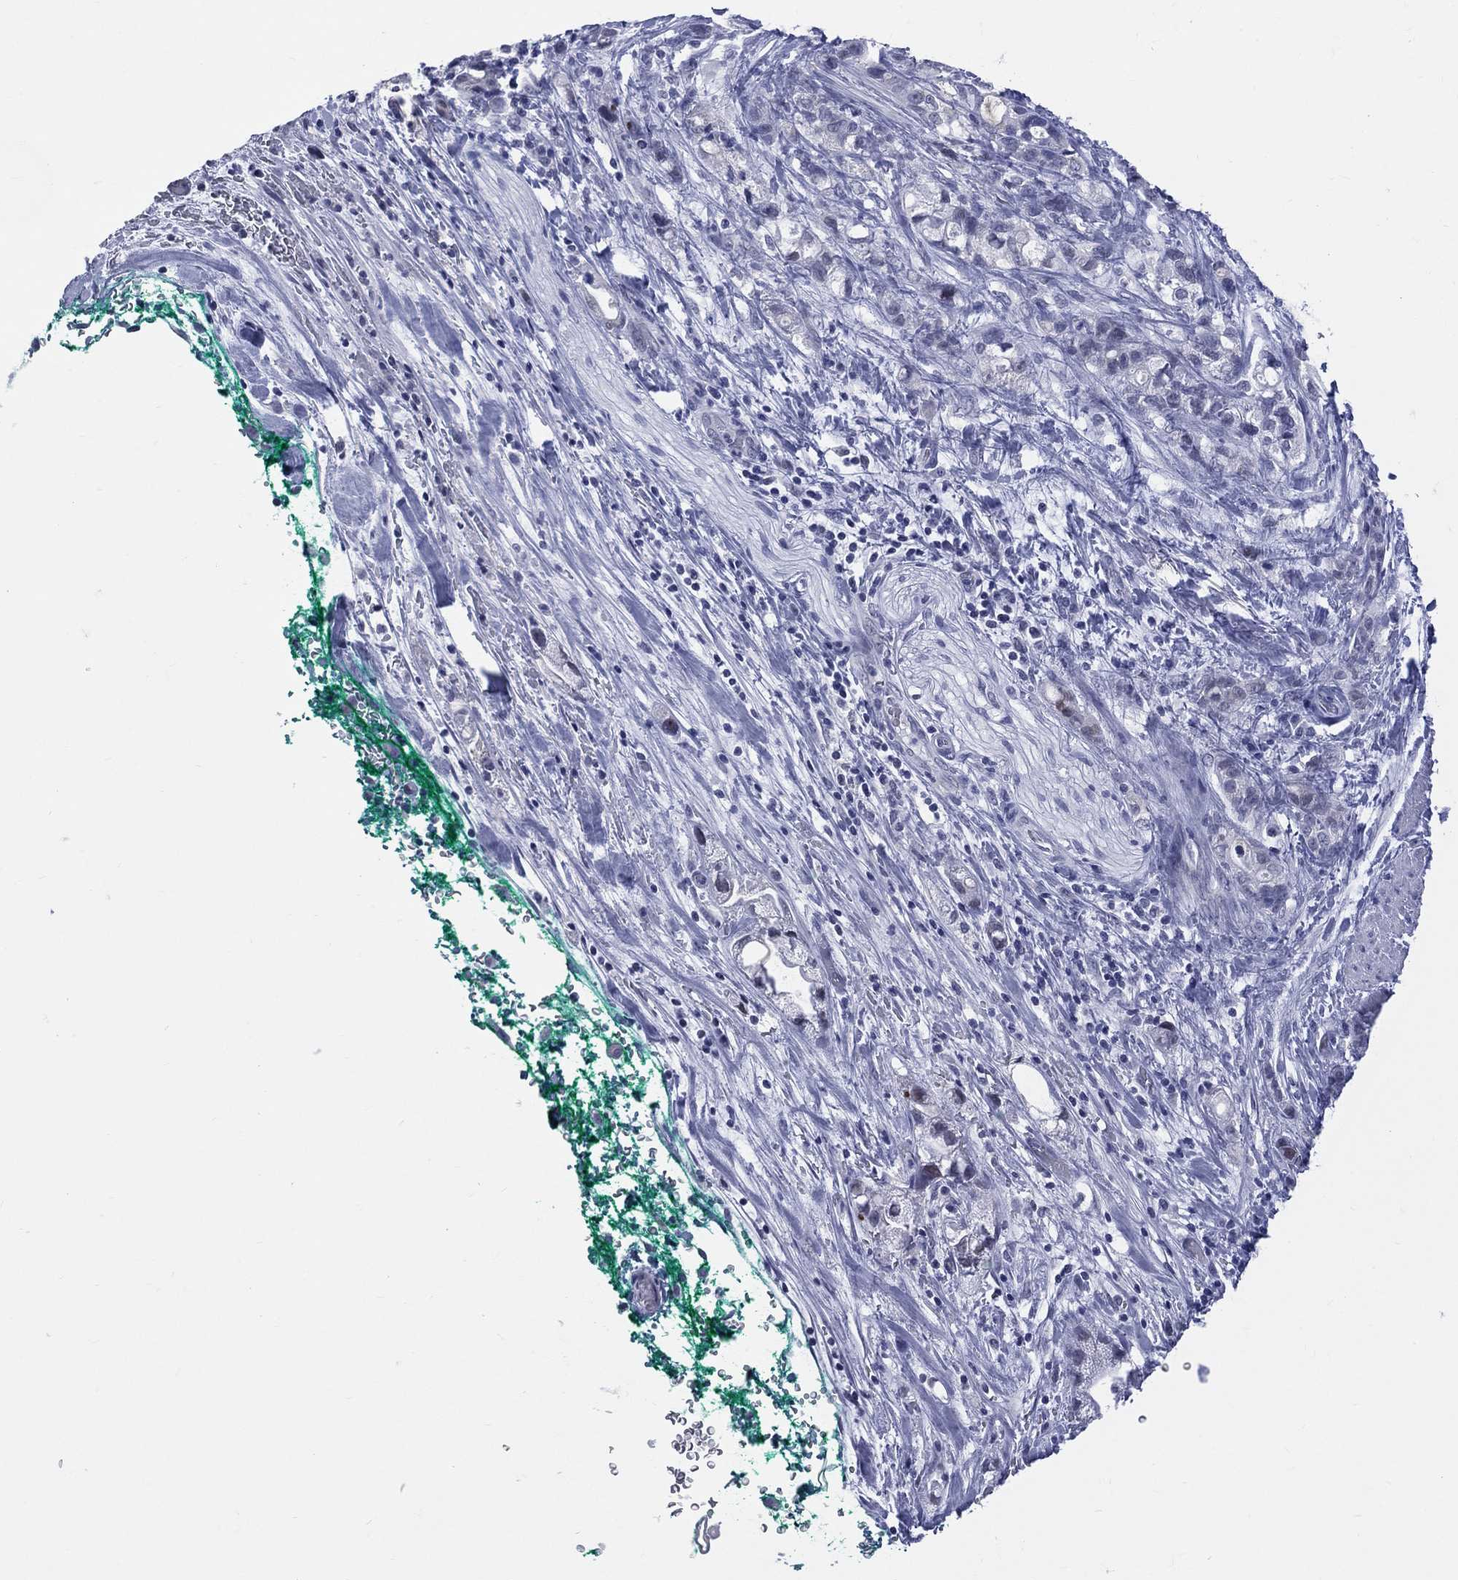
{"staining": {"intensity": "negative", "quantity": "none", "location": "none"}, "tissue": "stomach cancer", "cell_type": "Tumor cells", "image_type": "cancer", "snomed": [{"axis": "morphology", "description": "Adenocarcinoma, NOS"}, {"axis": "topography", "description": "Stomach"}], "caption": "Immunohistochemistry (IHC) of adenocarcinoma (stomach) displays no staining in tumor cells. (DAB (3,3'-diaminobenzidine) immunohistochemistry (IHC), high magnification).", "gene": "MLLT10", "patient": {"sex": "male", "age": 63}}